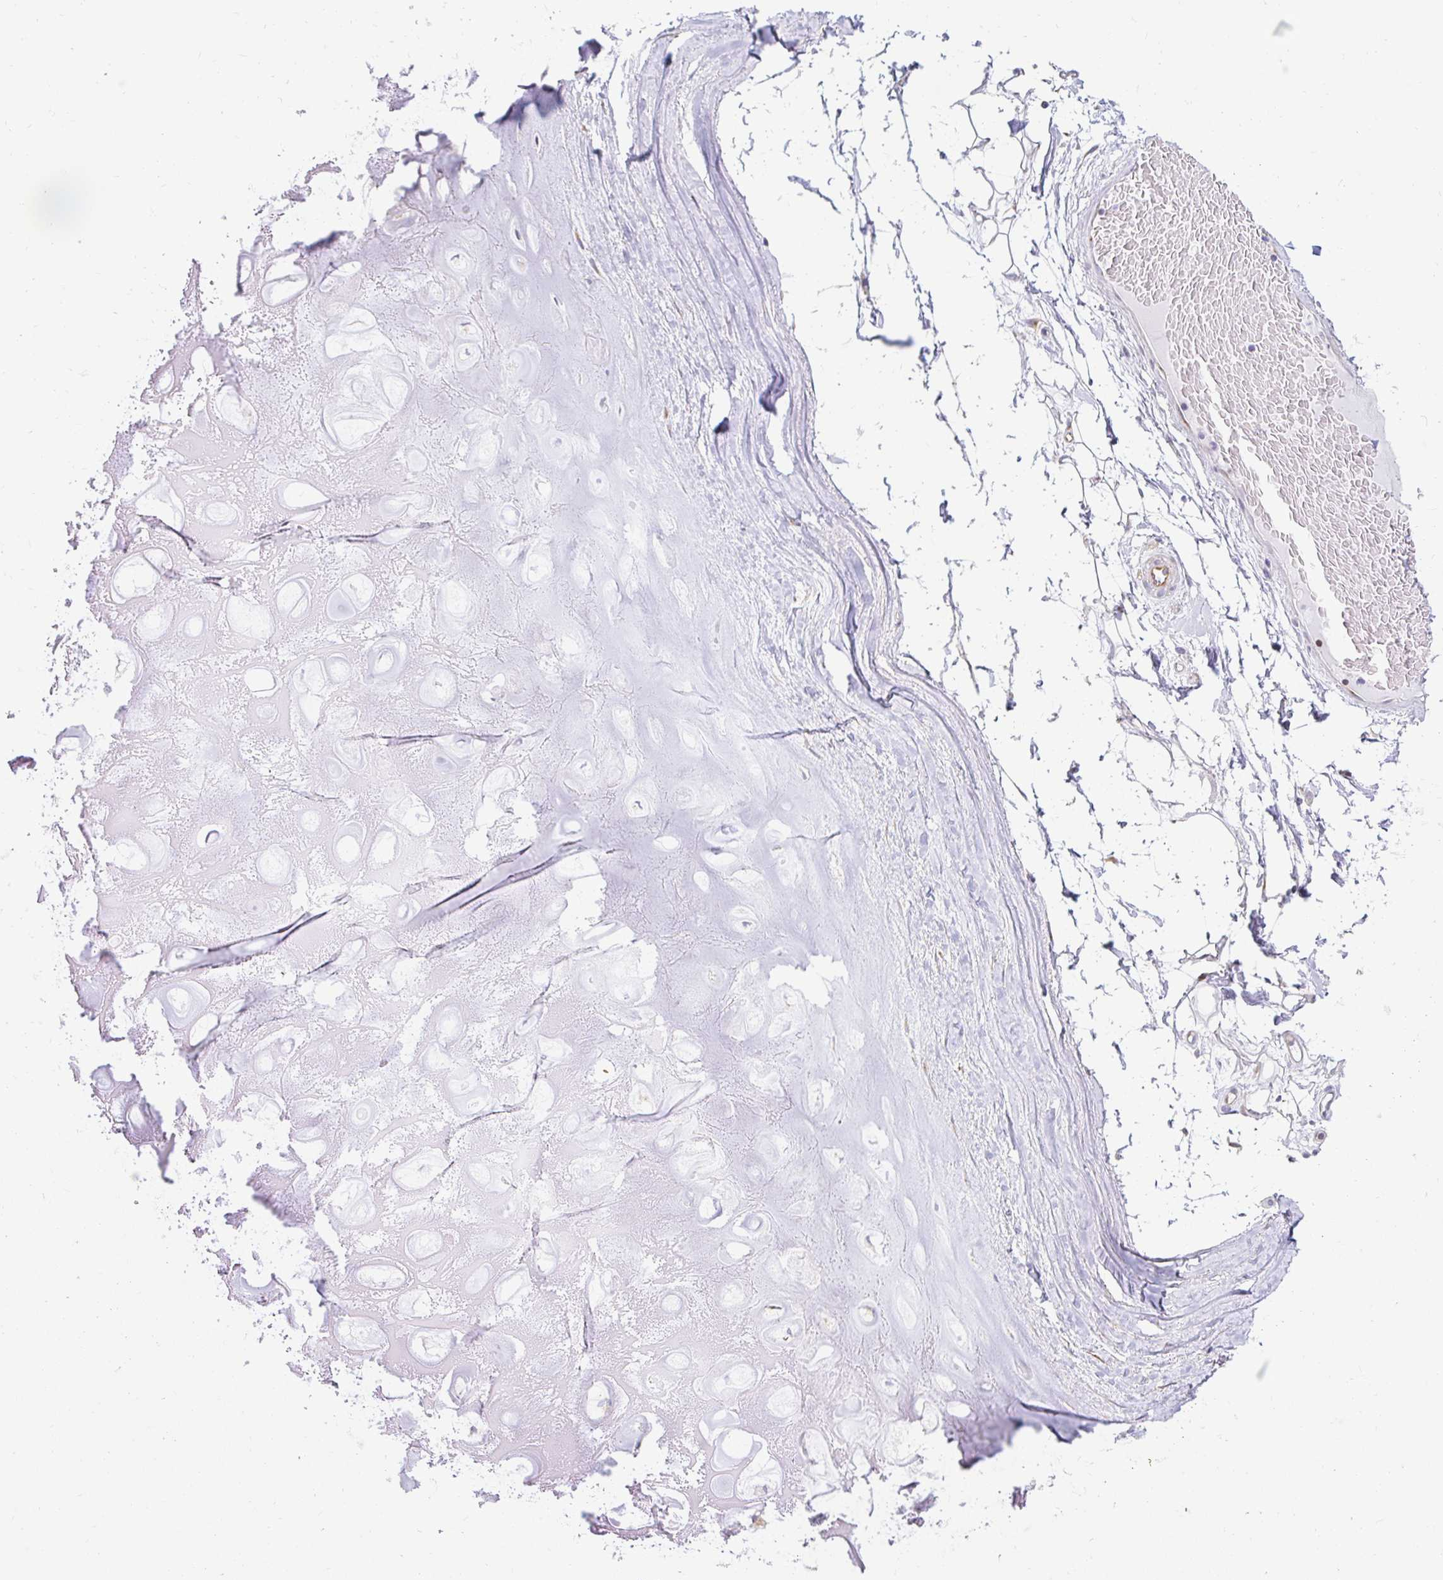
{"staining": {"intensity": "negative", "quantity": "none", "location": "none"}, "tissue": "adipose tissue", "cell_type": "Adipocytes", "image_type": "normal", "snomed": [{"axis": "morphology", "description": "Normal tissue, NOS"}, {"axis": "topography", "description": "Lymph node"}, {"axis": "topography", "description": "Cartilage tissue"}, {"axis": "topography", "description": "Nasopharynx"}], "caption": "Adipocytes show no significant protein staining in unremarkable adipose tissue. (DAB IHC visualized using brightfield microscopy, high magnification).", "gene": "CAPSL", "patient": {"sex": "male", "age": 63}}